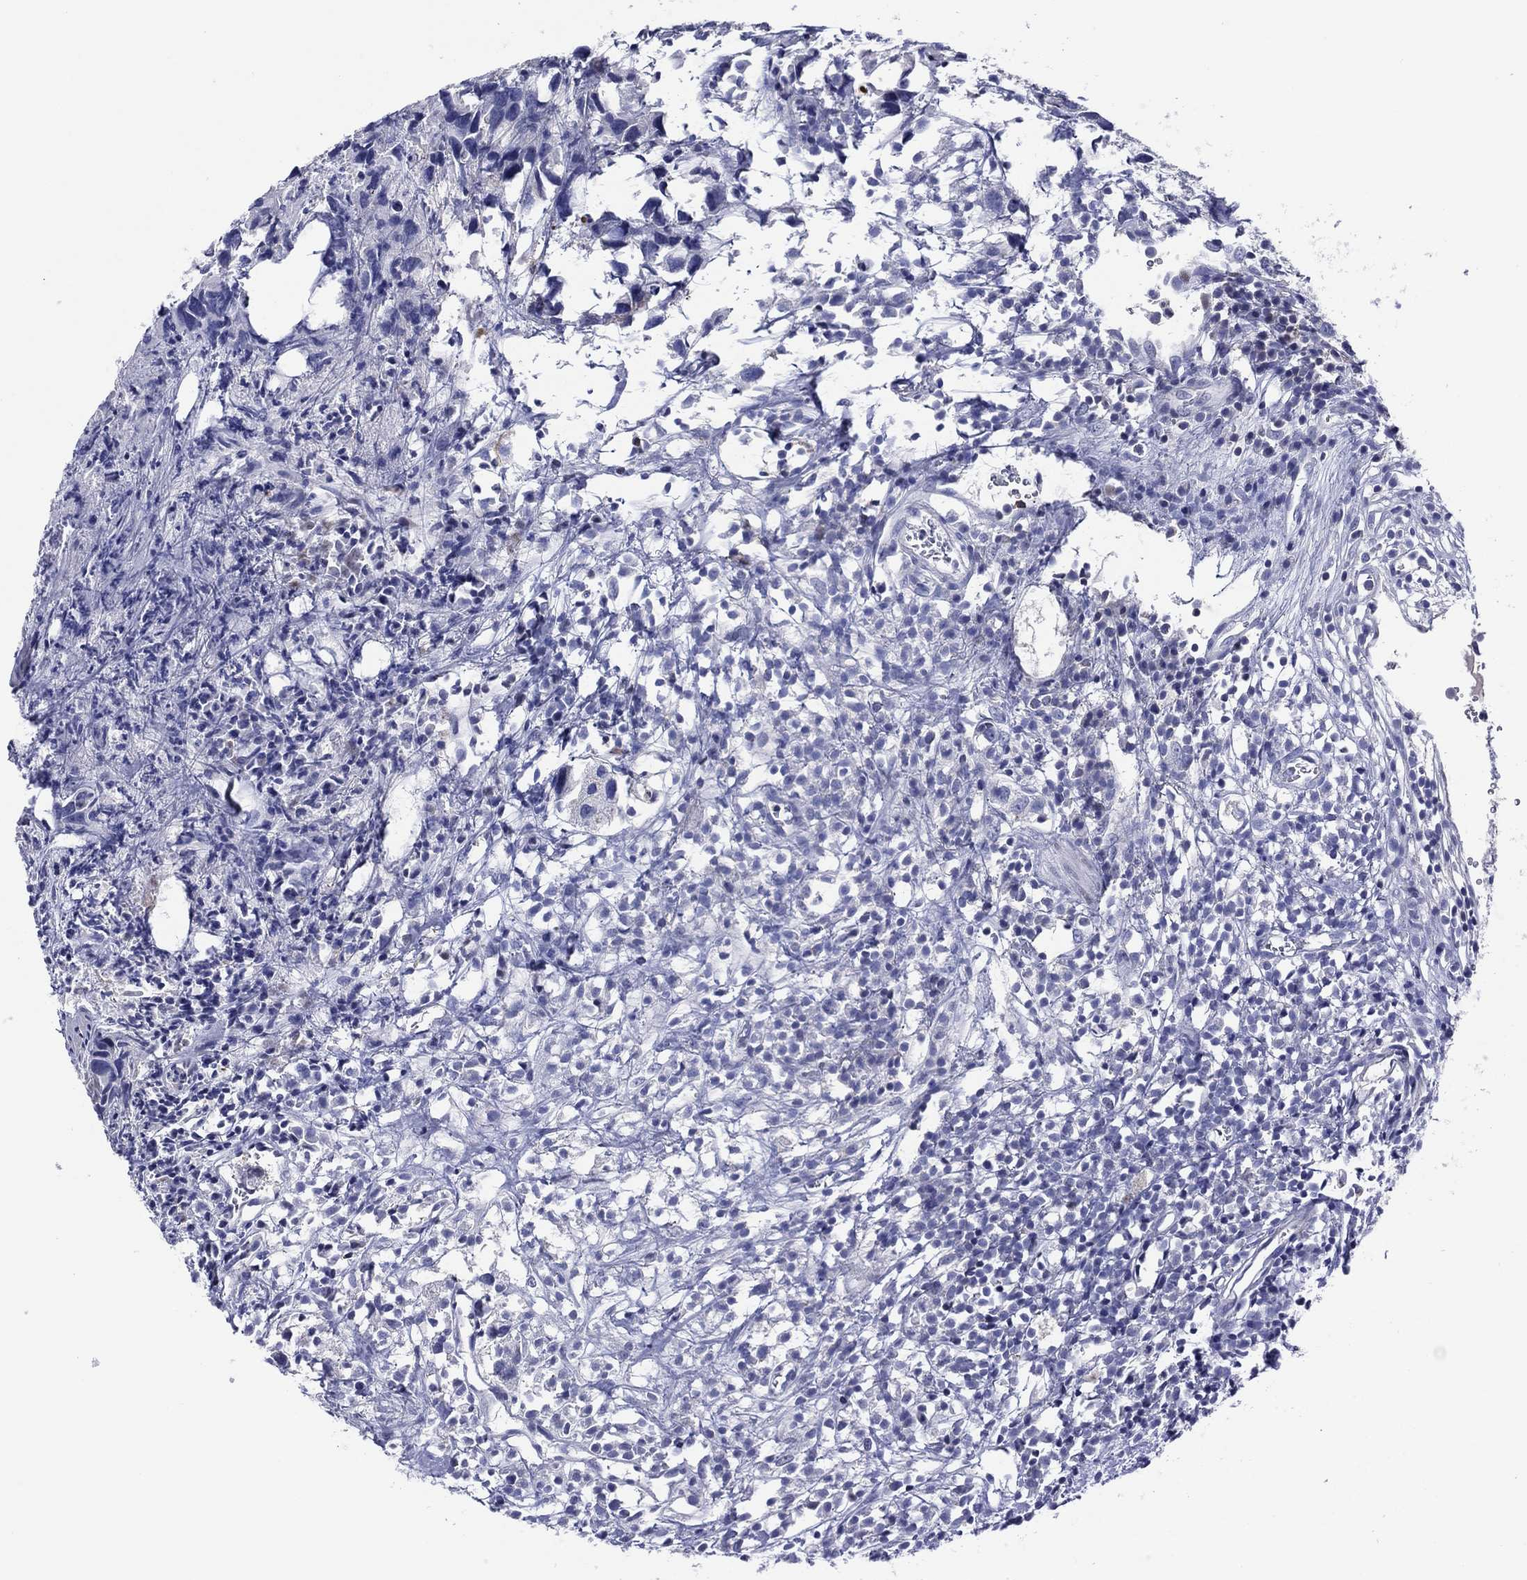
{"staining": {"intensity": "negative", "quantity": "none", "location": "none"}, "tissue": "urothelial cancer", "cell_type": "Tumor cells", "image_type": "cancer", "snomed": [{"axis": "morphology", "description": "Urothelial carcinoma, High grade"}, {"axis": "topography", "description": "Urinary bladder"}], "caption": "This is a histopathology image of IHC staining of urothelial carcinoma (high-grade), which shows no staining in tumor cells. (DAB (3,3'-diaminobenzidine) immunohistochemistry visualized using brightfield microscopy, high magnification).", "gene": "TRIM31", "patient": {"sex": "male", "age": 79}}